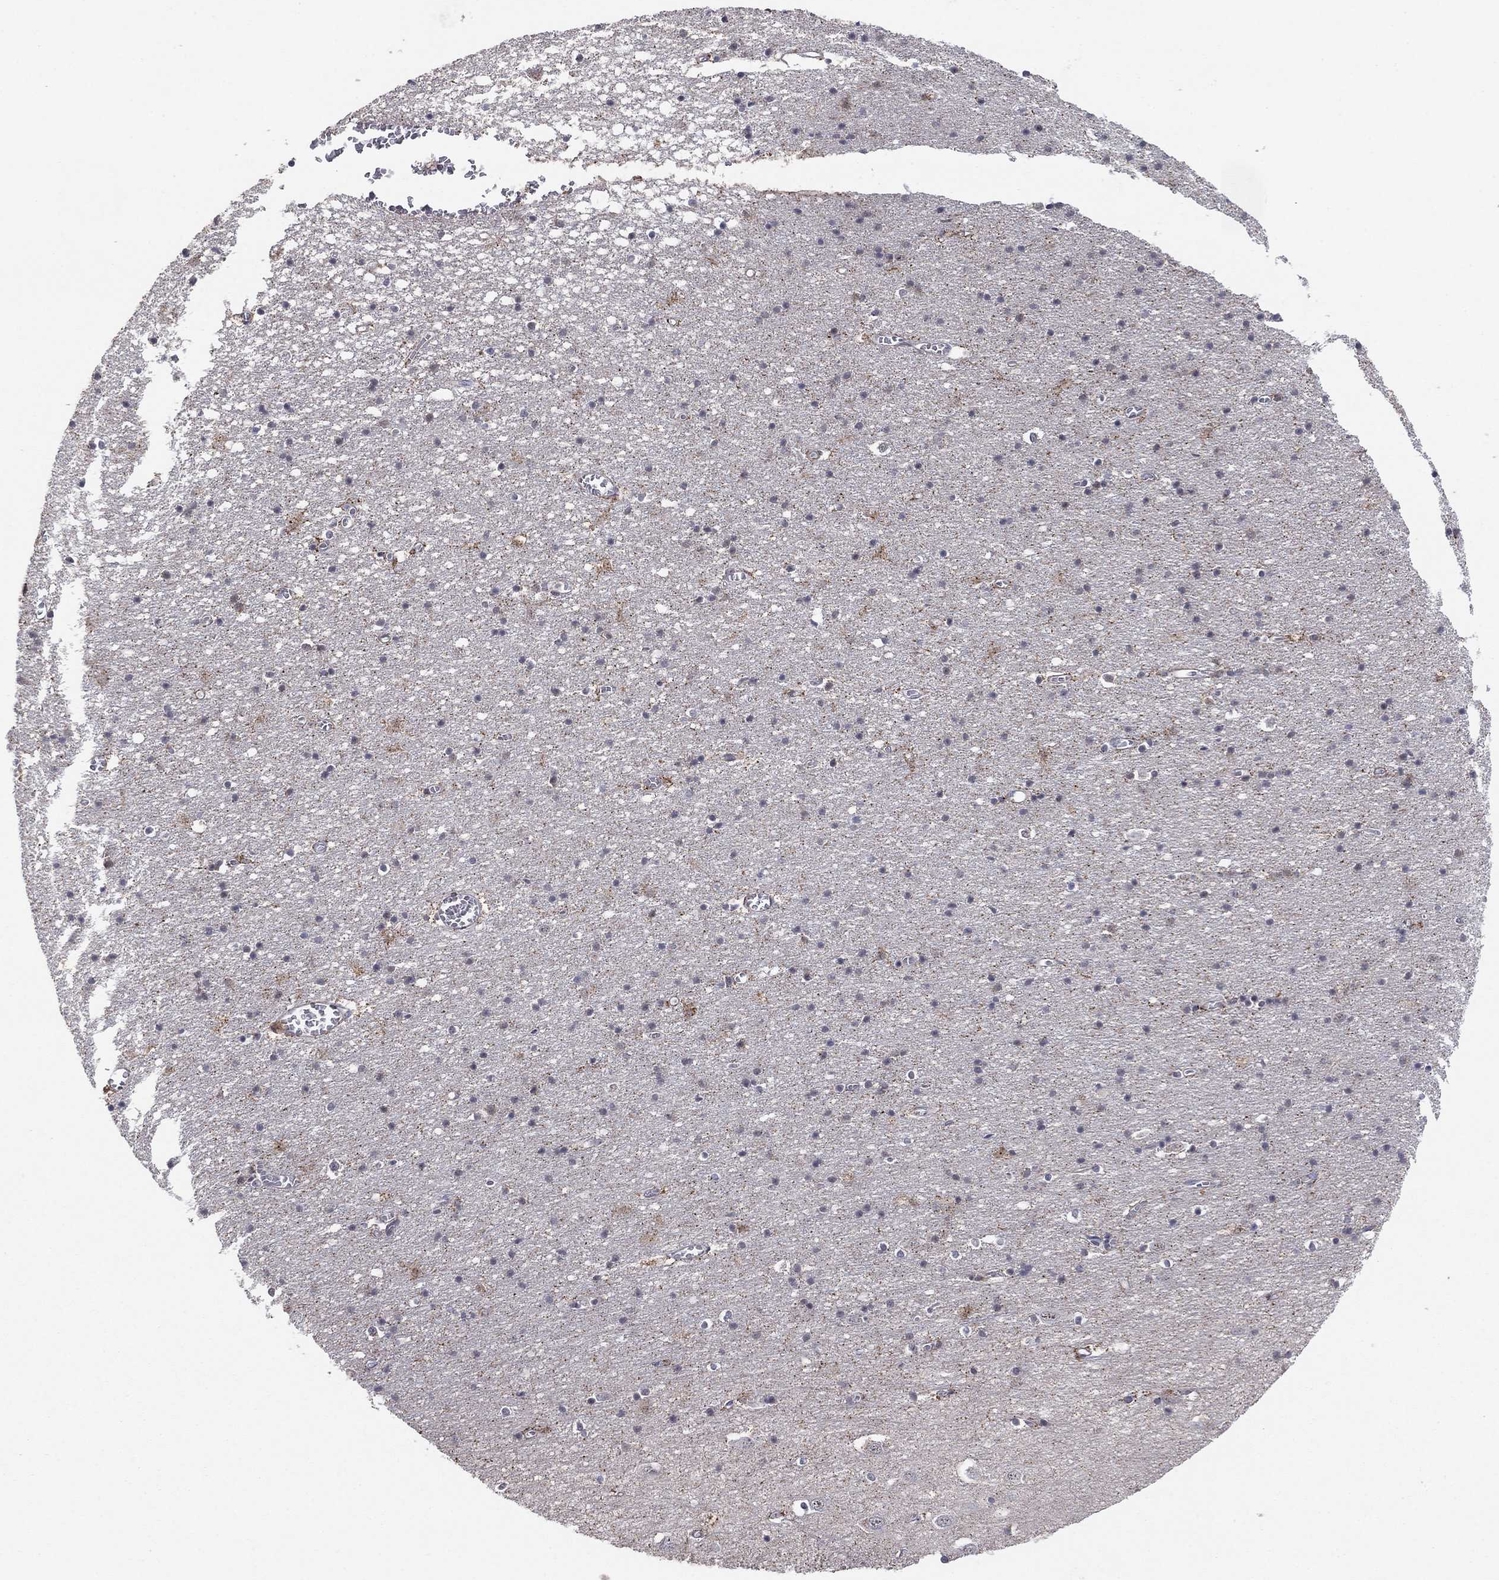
{"staining": {"intensity": "negative", "quantity": "none", "location": "none"}, "tissue": "cerebral cortex", "cell_type": "Endothelial cells", "image_type": "normal", "snomed": [{"axis": "morphology", "description": "Normal tissue, NOS"}, {"axis": "topography", "description": "Cerebral cortex"}], "caption": "Histopathology image shows no protein expression in endothelial cells of benign cerebral cortex. (Stains: DAB immunohistochemistry (IHC) with hematoxylin counter stain, Microscopy: brightfield microscopy at high magnification).", "gene": "ZNF395", "patient": {"sex": "male", "age": 70}}